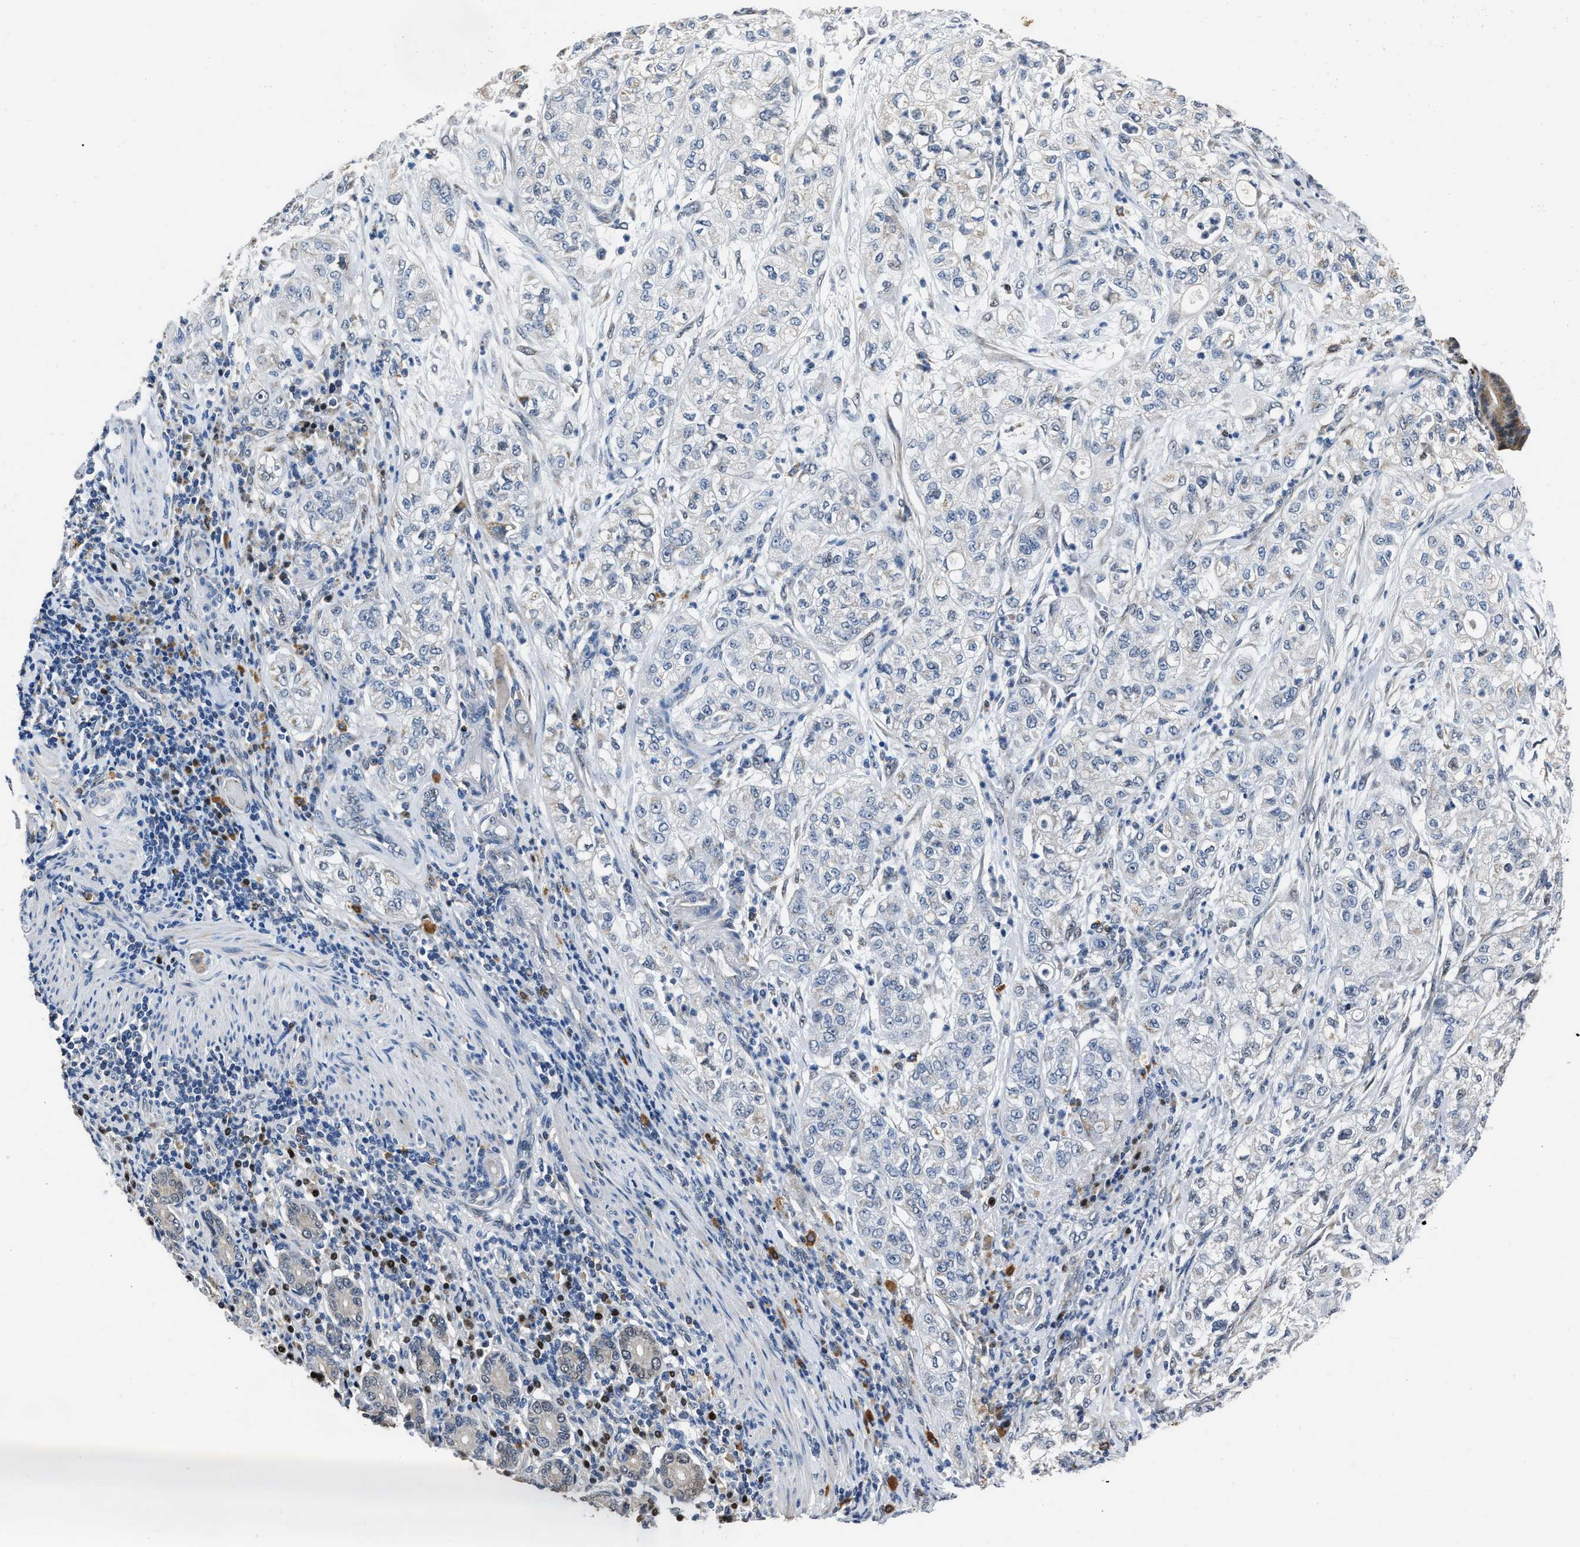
{"staining": {"intensity": "negative", "quantity": "none", "location": "none"}, "tissue": "pancreatic cancer", "cell_type": "Tumor cells", "image_type": "cancer", "snomed": [{"axis": "morphology", "description": "Adenocarcinoma, NOS"}, {"axis": "topography", "description": "Pancreas"}], "caption": "Immunohistochemical staining of adenocarcinoma (pancreatic) displays no significant positivity in tumor cells.", "gene": "NSUN5", "patient": {"sex": "female", "age": 78}}